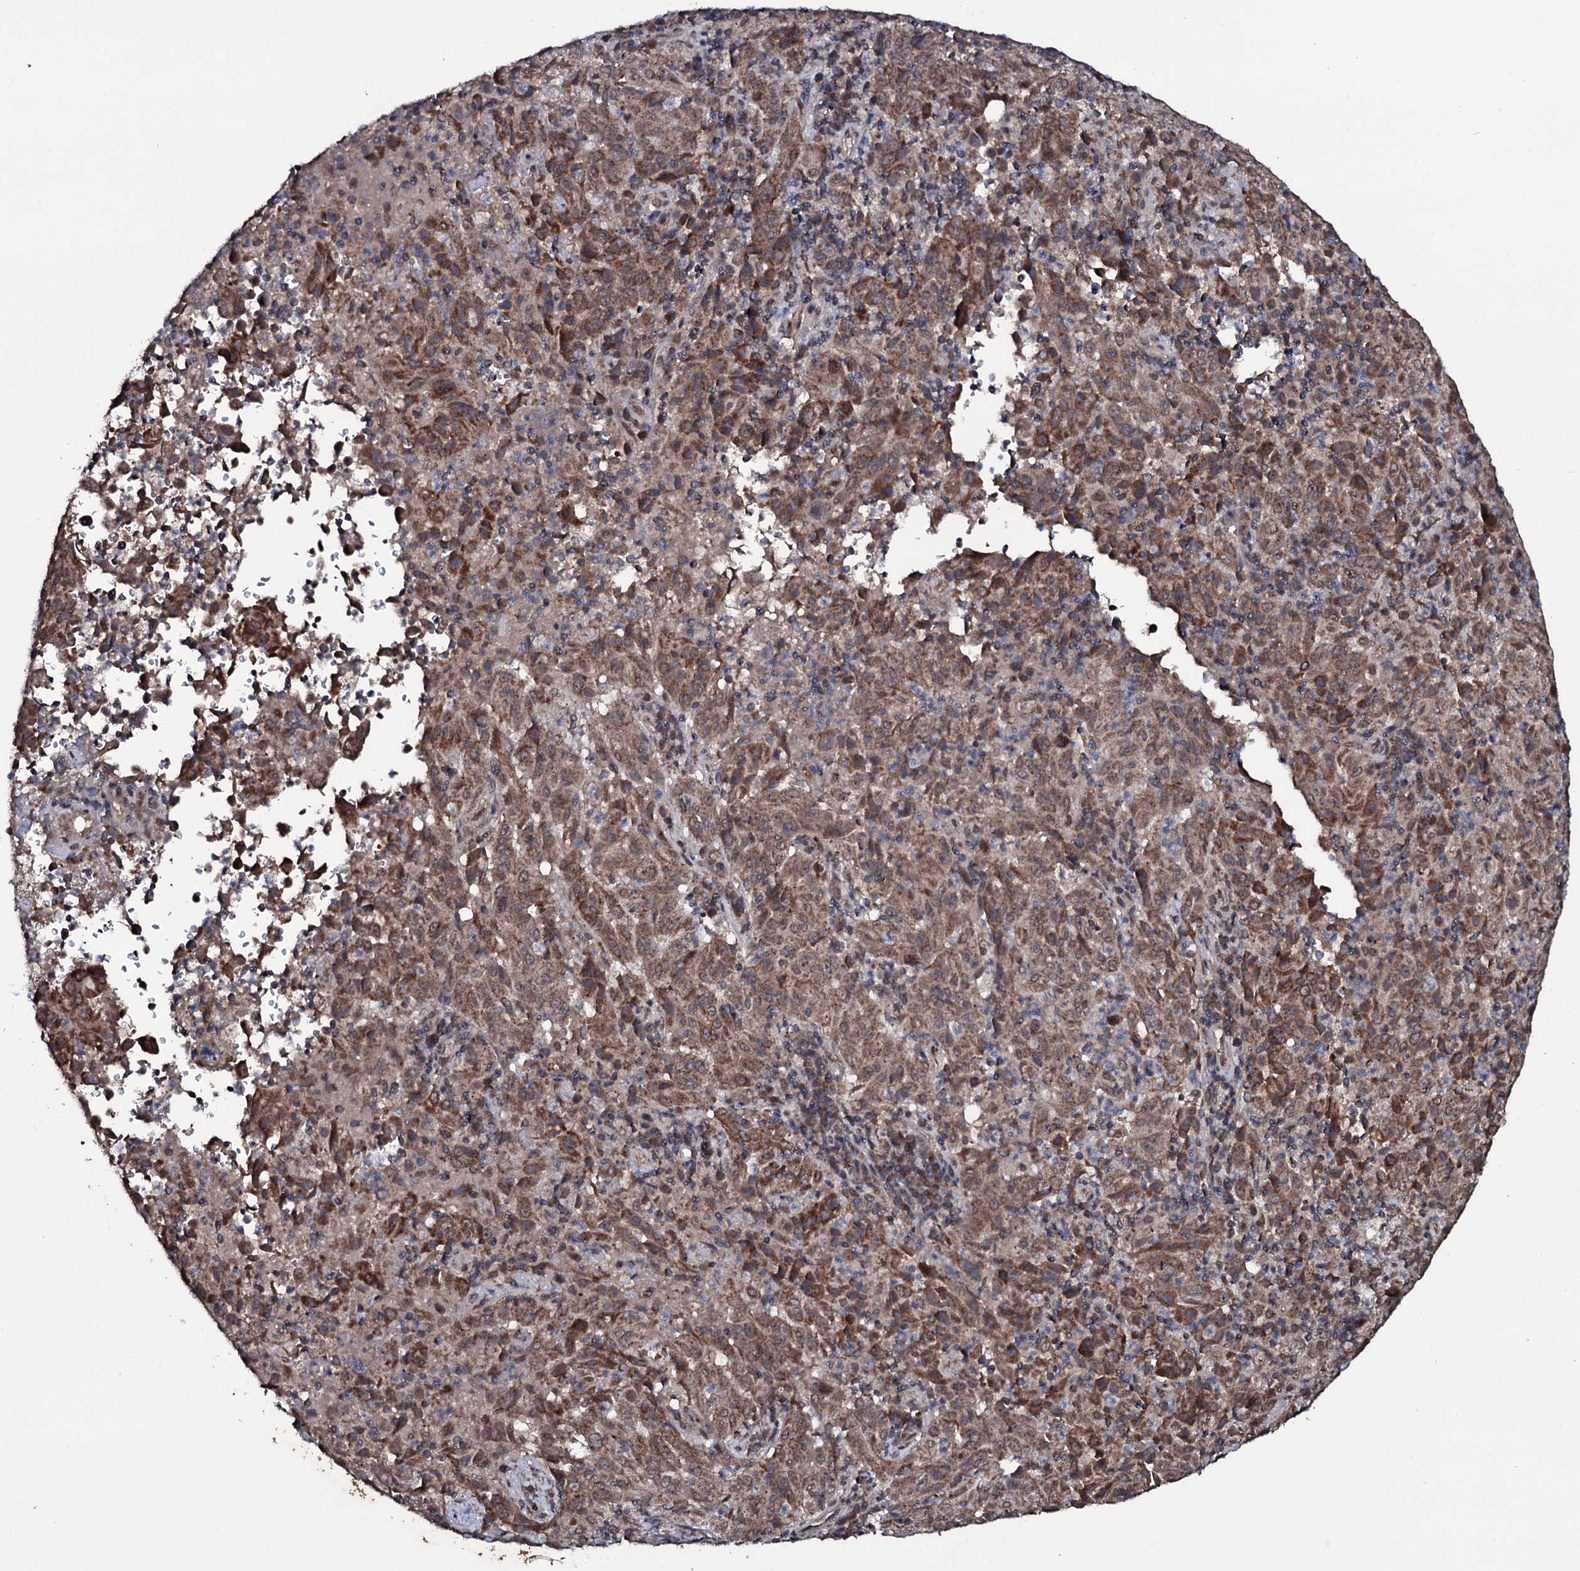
{"staining": {"intensity": "moderate", "quantity": ">75%", "location": "cytoplasmic/membranous"}, "tissue": "pancreatic cancer", "cell_type": "Tumor cells", "image_type": "cancer", "snomed": [{"axis": "morphology", "description": "Adenocarcinoma, NOS"}, {"axis": "topography", "description": "Pancreas"}], "caption": "Immunohistochemistry (DAB (3,3'-diaminobenzidine)) staining of pancreatic cancer (adenocarcinoma) displays moderate cytoplasmic/membranous protein expression in approximately >75% of tumor cells. Nuclei are stained in blue.", "gene": "MRPS31", "patient": {"sex": "male", "age": 63}}